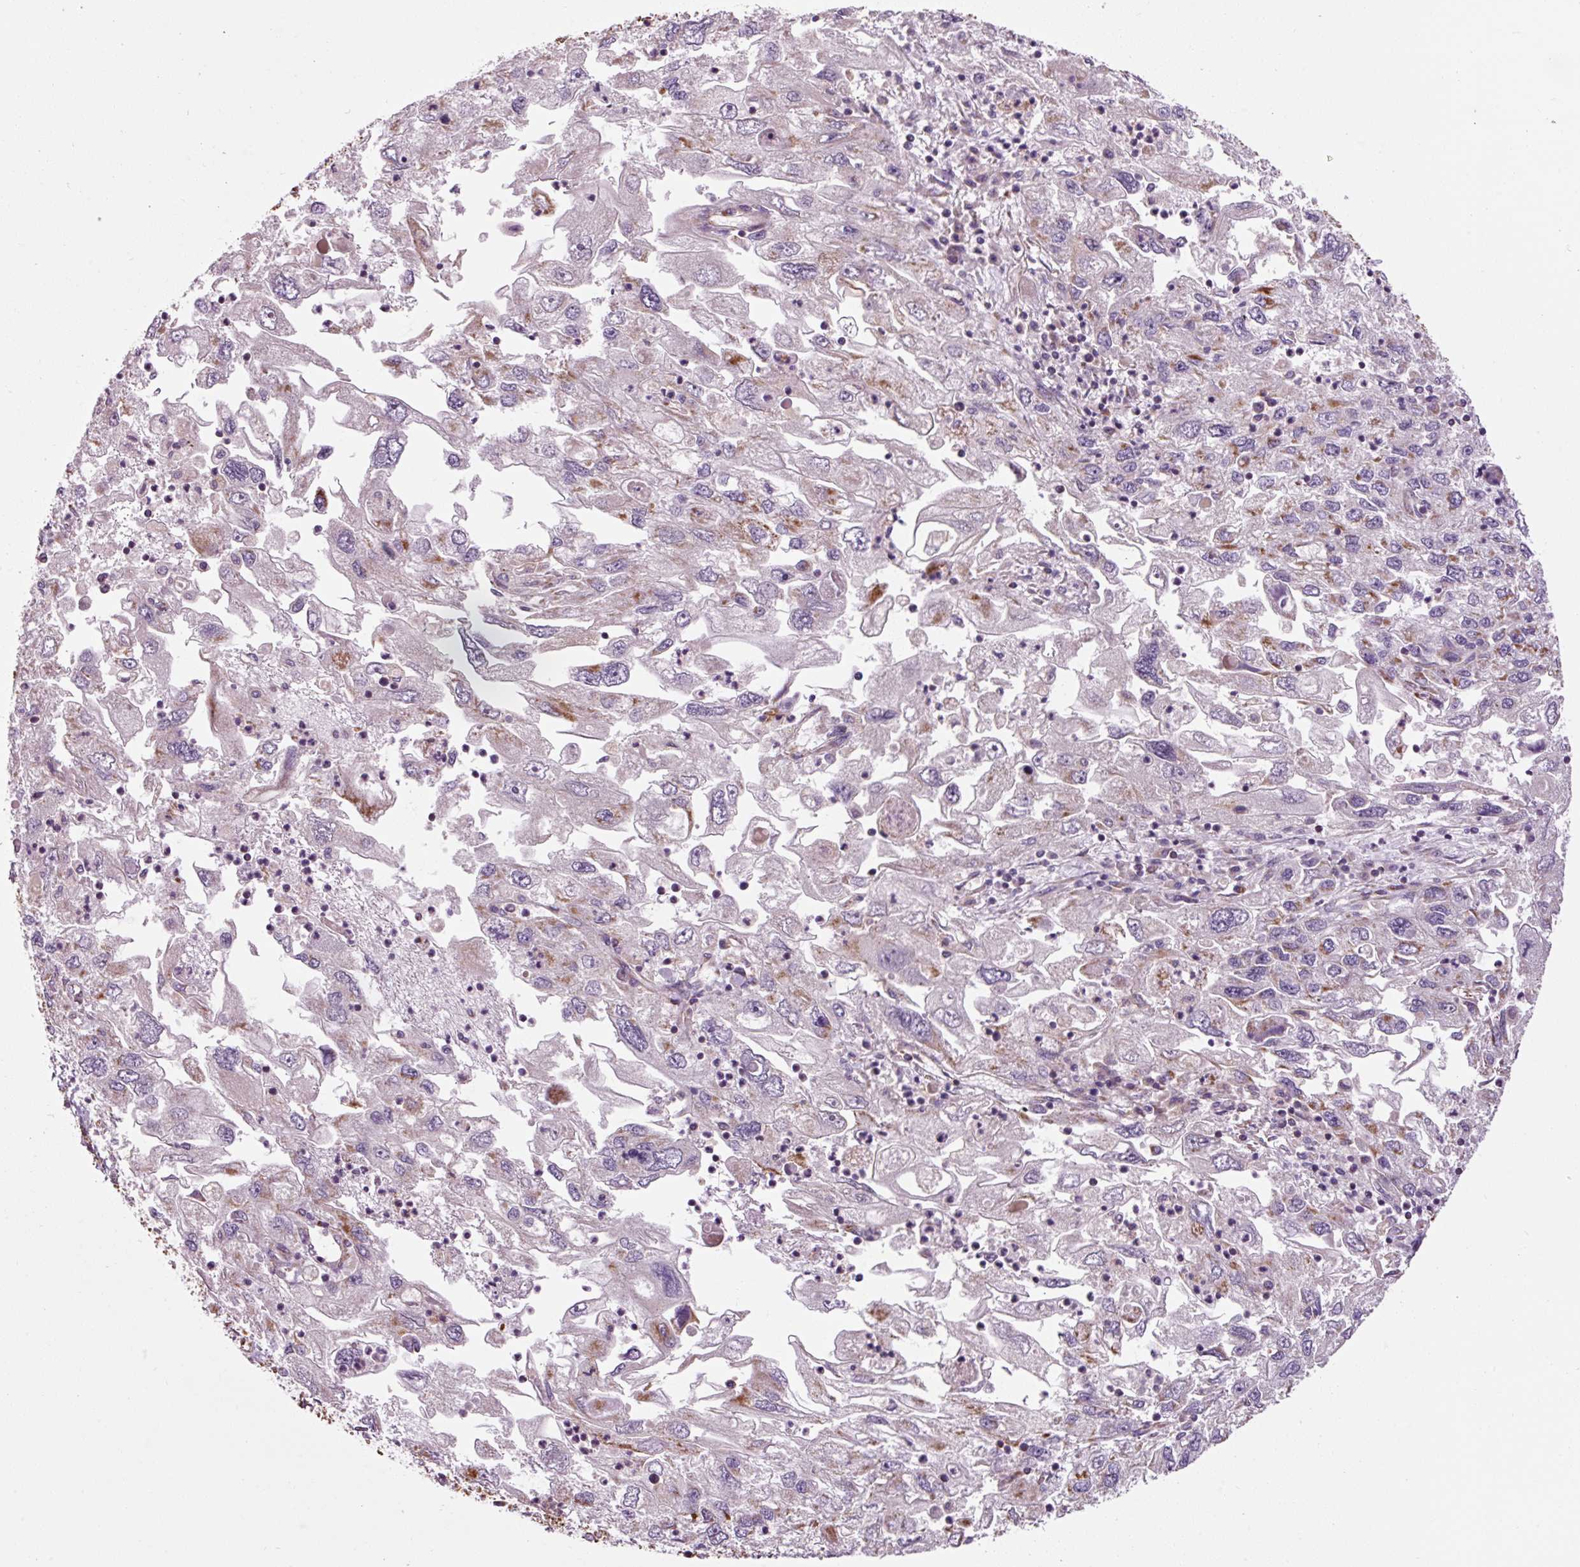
{"staining": {"intensity": "negative", "quantity": "none", "location": "none"}, "tissue": "endometrial cancer", "cell_type": "Tumor cells", "image_type": "cancer", "snomed": [{"axis": "morphology", "description": "Adenocarcinoma, NOS"}, {"axis": "topography", "description": "Endometrium"}], "caption": "Immunohistochemistry (IHC) image of neoplastic tissue: adenocarcinoma (endometrial) stained with DAB (3,3'-diaminobenzidine) exhibits no significant protein positivity in tumor cells. The staining was performed using DAB to visualize the protein expression in brown, while the nuclei were stained in blue with hematoxylin (Magnification: 20x).", "gene": "NDUFB4", "patient": {"sex": "female", "age": 49}}